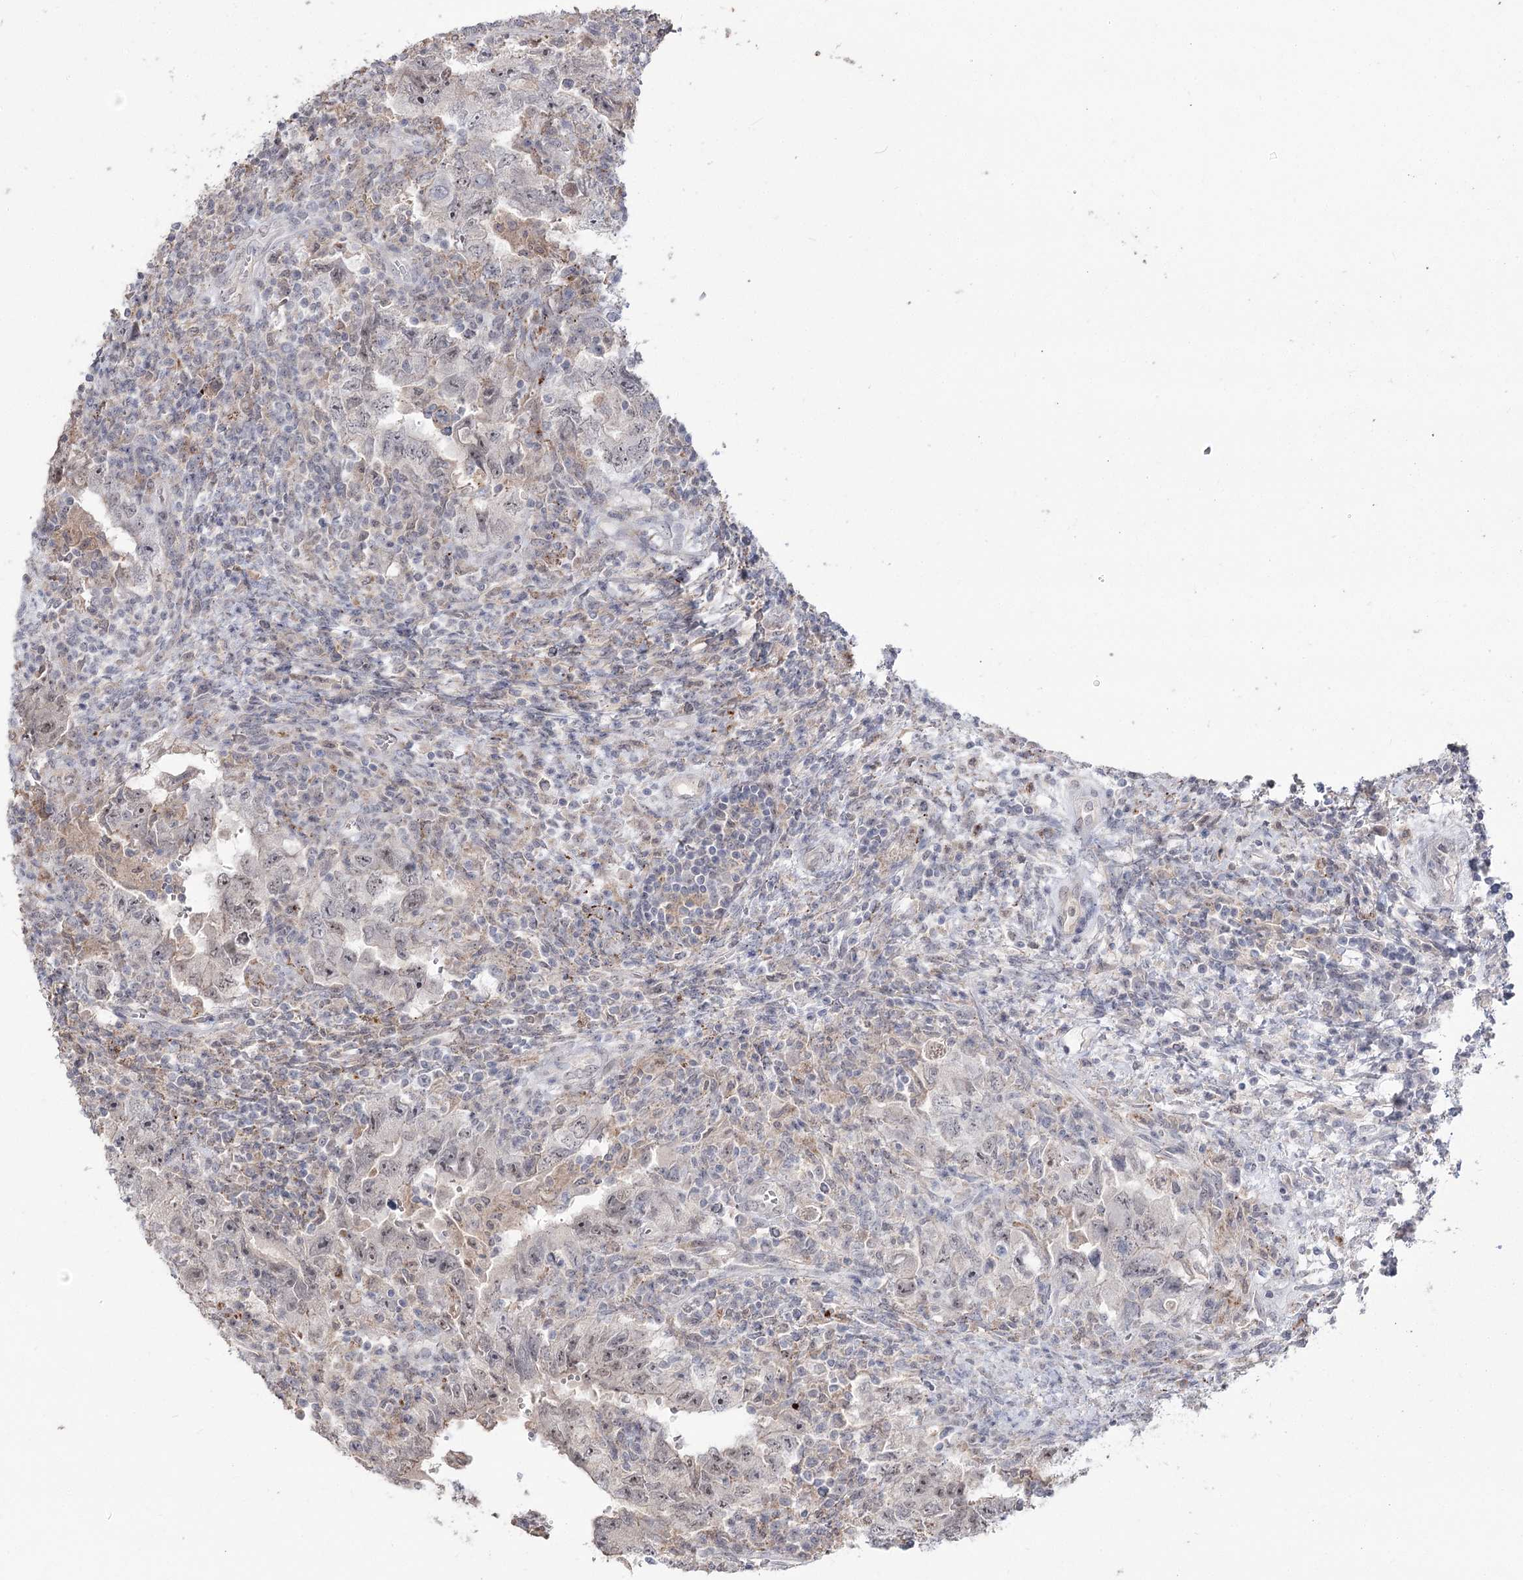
{"staining": {"intensity": "negative", "quantity": "none", "location": "none"}, "tissue": "testis cancer", "cell_type": "Tumor cells", "image_type": "cancer", "snomed": [{"axis": "morphology", "description": "Carcinoma, Embryonal, NOS"}, {"axis": "topography", "description": "Testis"}], "caption": "Testis embryonal carcinoma was stained to show a protein in brown. There is no significant positivity in tumor cells.", "gene": "ZSCAN23", "patient": {"sex": "male", "age": 26}}